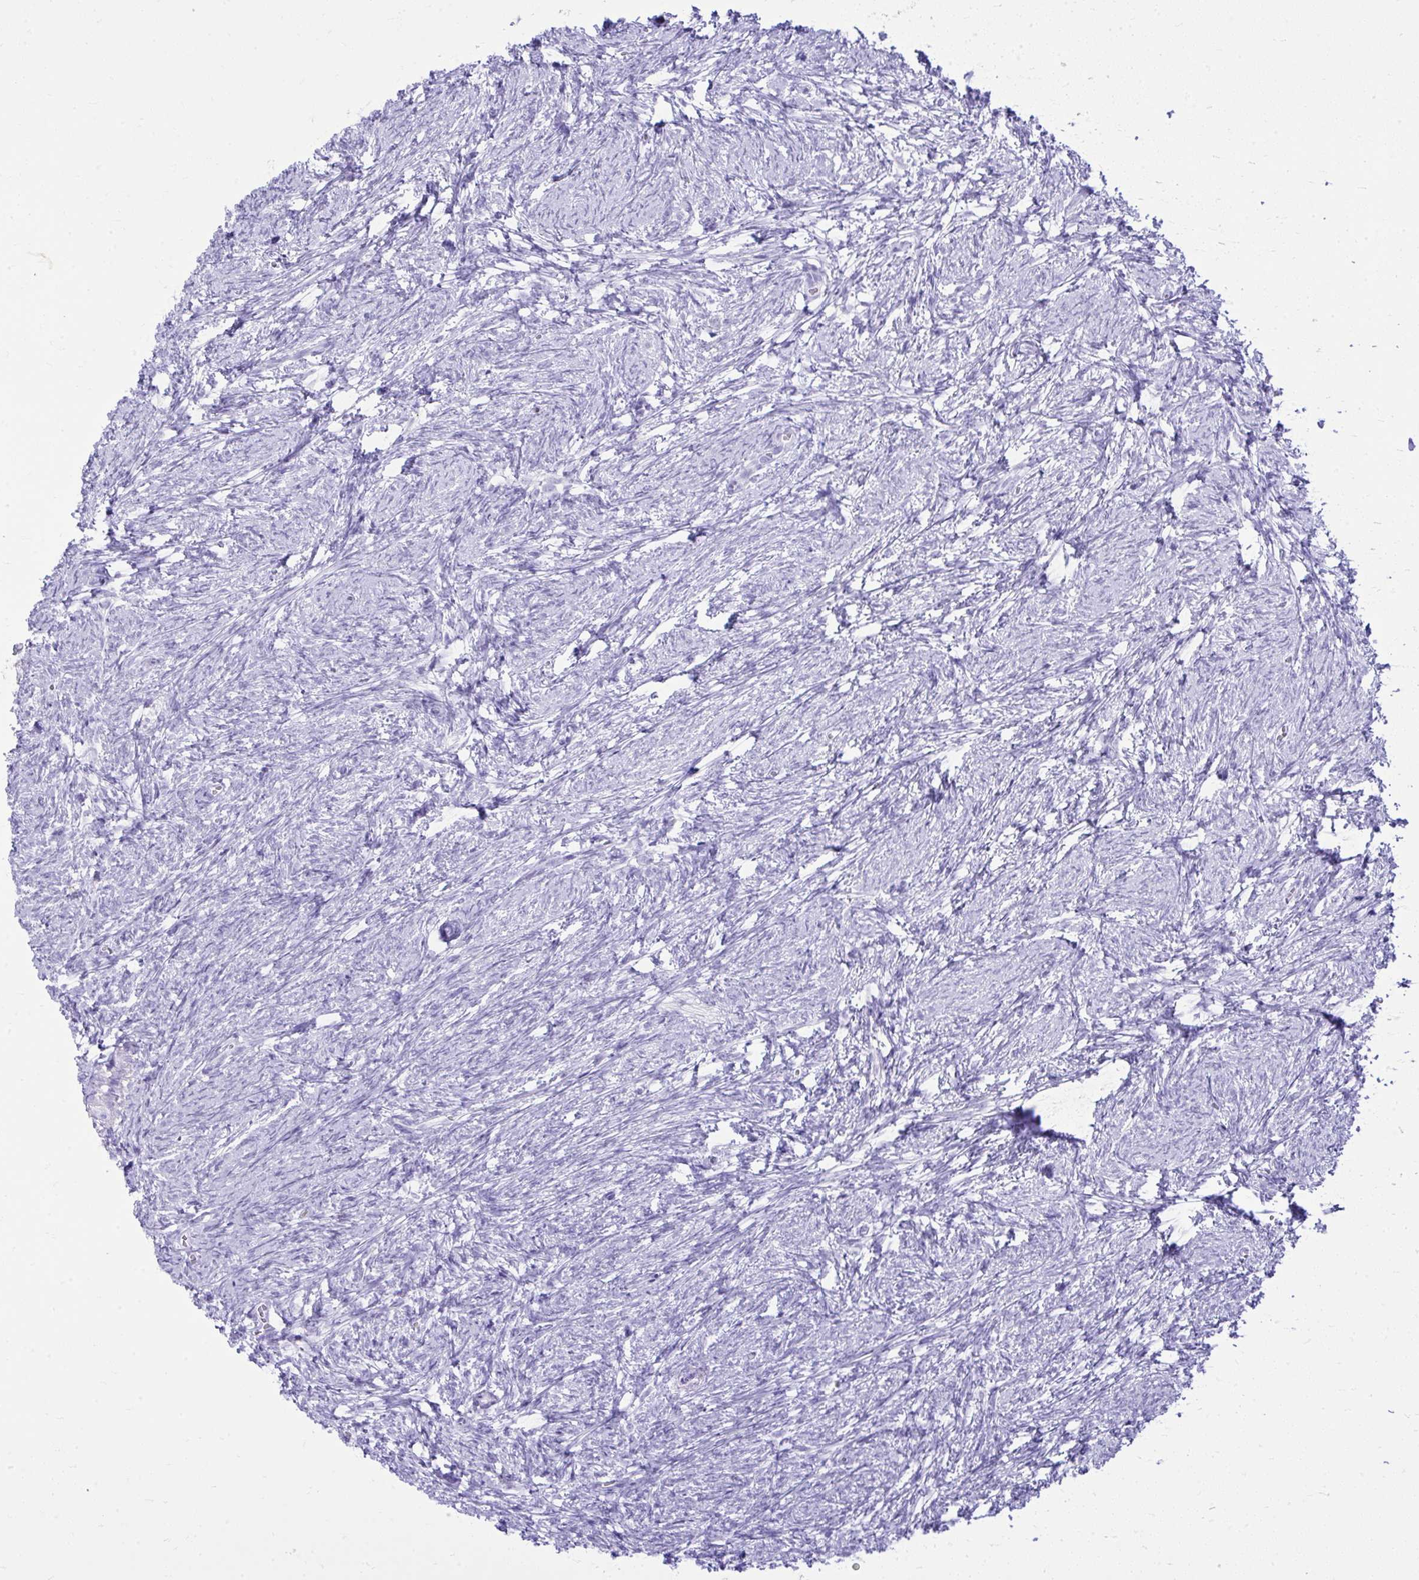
{"staining": {"intensity": "negative", "quantity": "none", "location": "none"}, "tissue": "ovary", "cell_type": "Follicle cells", "image_type": "normal", "snomed": [{"axis": "morphology", "description": "Normal tissue, NOS"}, {"axis": "topography", "description": "Ovary"}], "caption": "Immunohistochemistry of benign ovary exhibits no positivity in follicle cells.", "gene": "RALYL", "patient": {"sex": "female", "age": 41}}